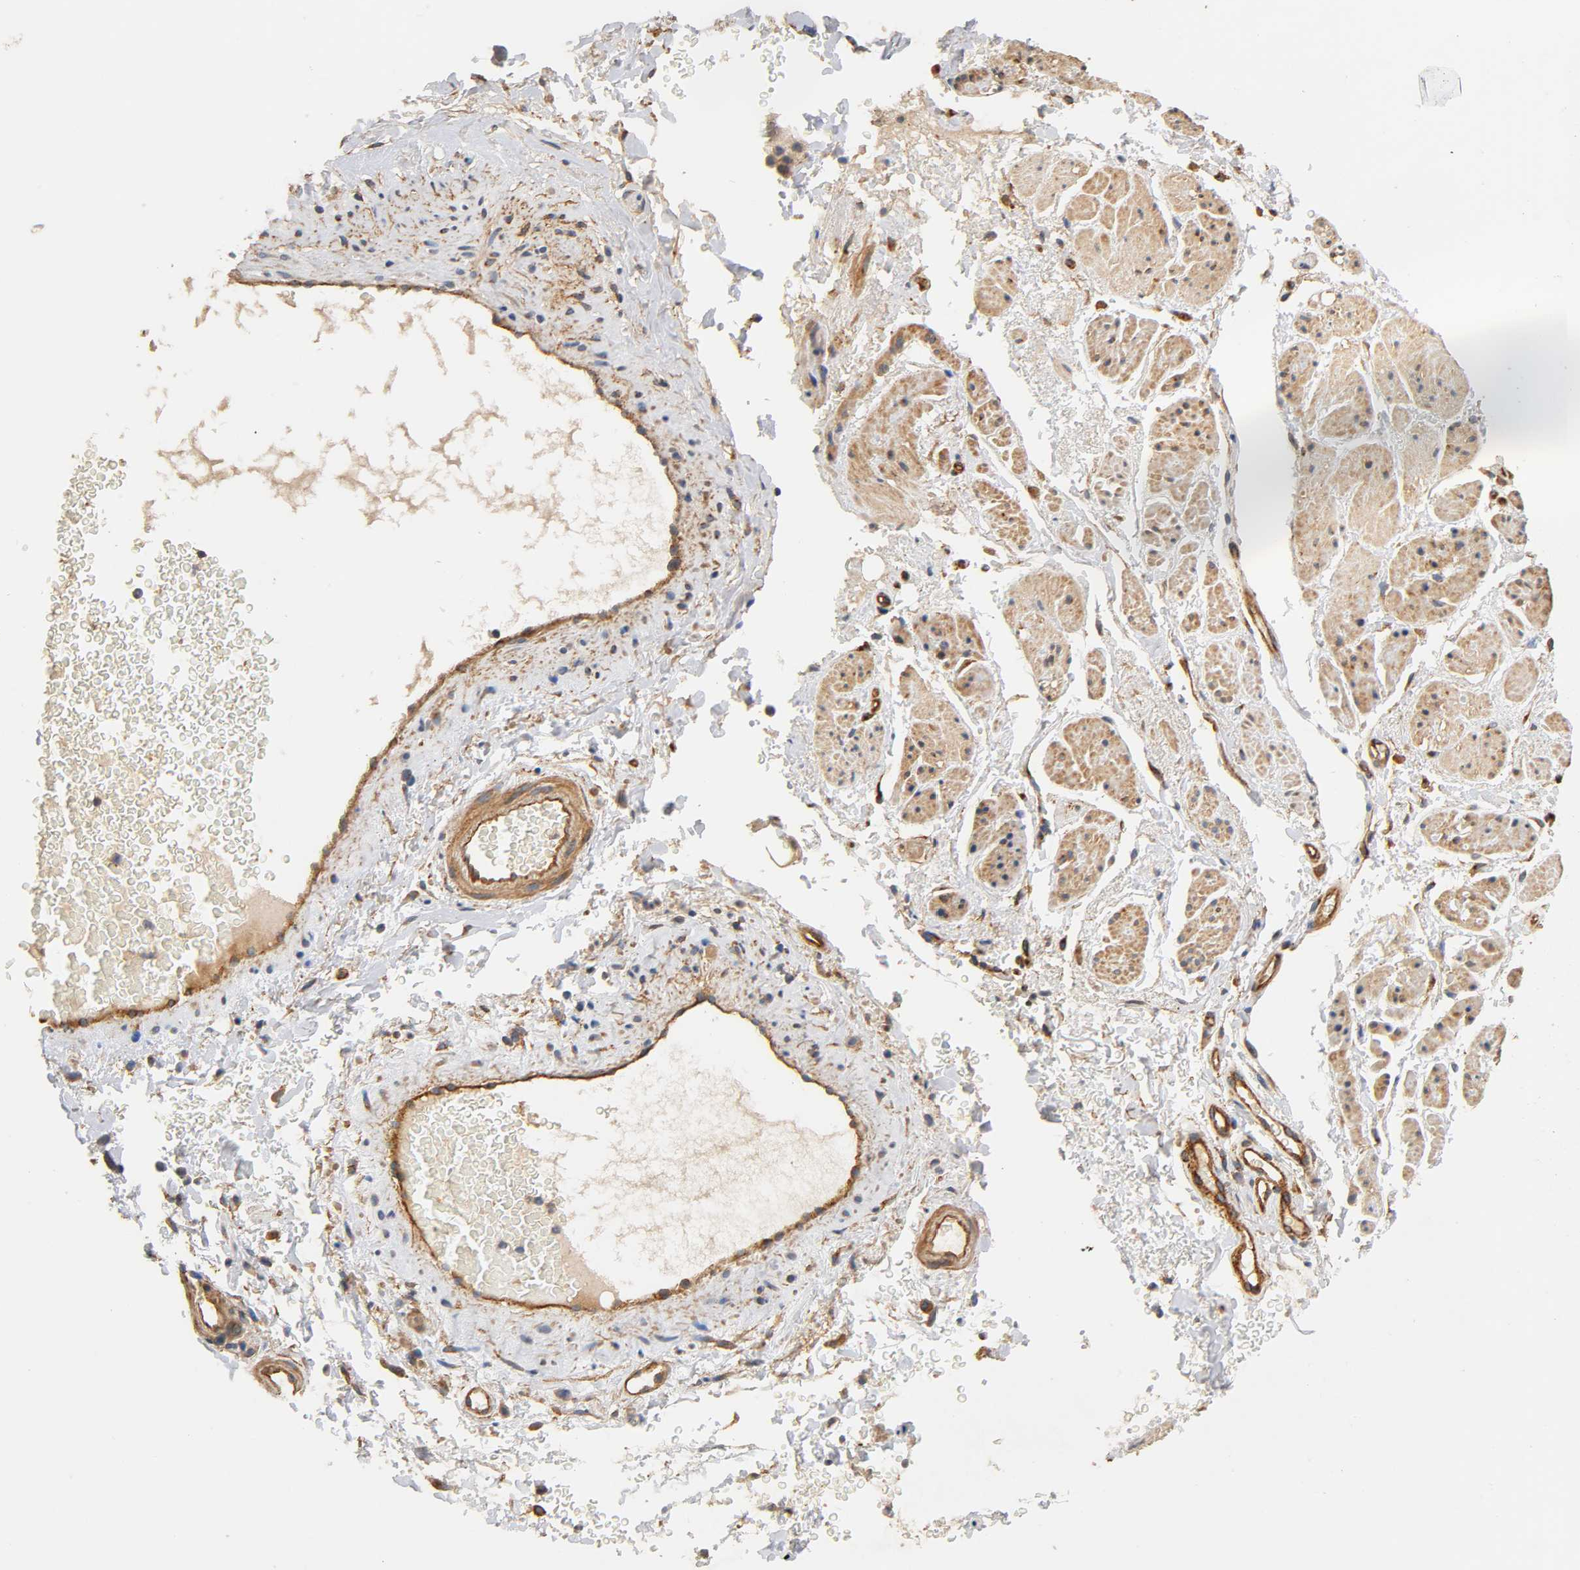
{"staining": {"intensity": "negative", "quantity": "none", "location": "none"}, "tissue": "adipose tissue", "cell_type": "Adipocytes", "image_type": "normal", "snomed": [{"axis": "morphology", "description": "Normal tissue, NOS"}, {"axis": "topography", "description": "Soft tissue"}, {"axis": "topography", "description": "Peripheral nerve tissue"}], "caption": "This is an immunohistochemistry image of normal human adipose tissue. There is no staining in adipocytes.", "gene": "IFITM2", "patient": {"sex": "female", "age": 71}}